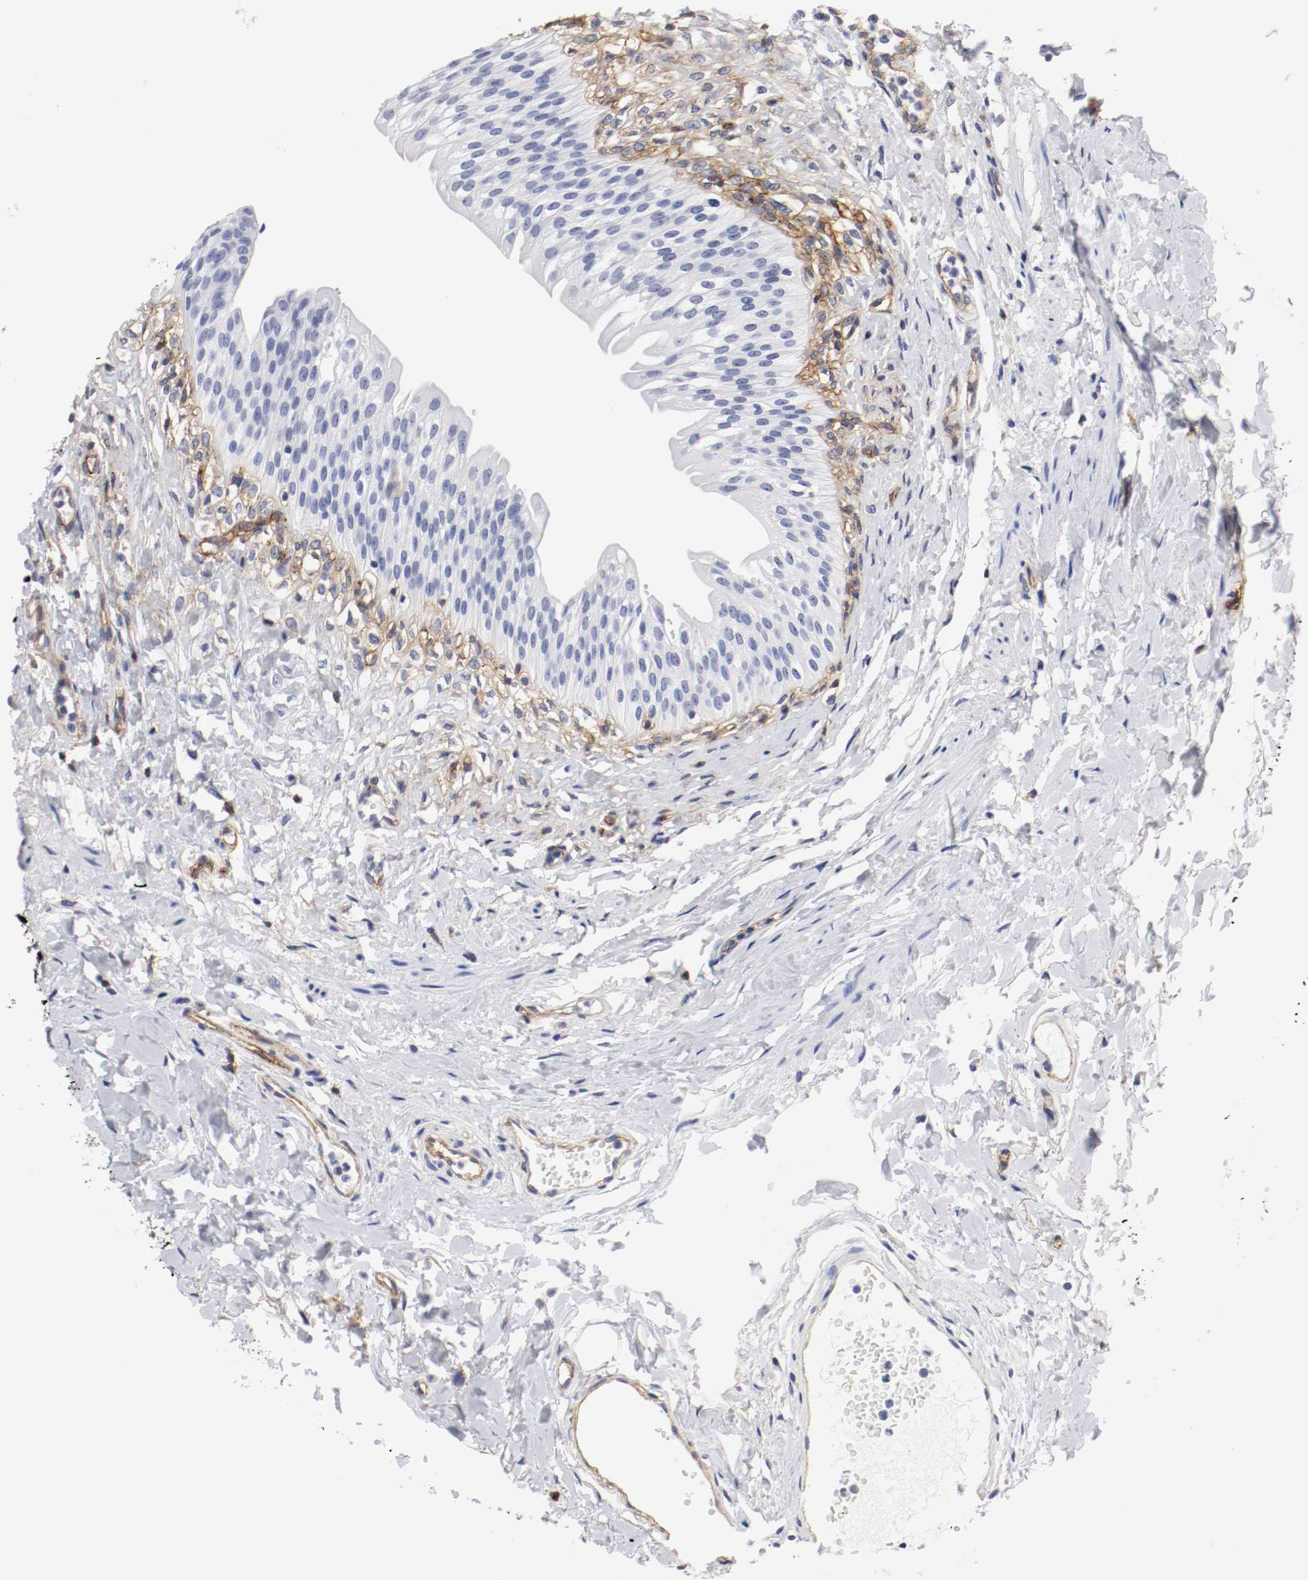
{"staining": {"intensity": "negative", "quantity": "none", "location": "none"}, "tissue": "urinary bladder", "cell_type": "Urothelial cells", "image_type": "normal", "snomed": [{"axis": "morphology", "description": "Normal tissue, NOS"}, {"axis": "topography", "description": "Urinary bladder"}], "caption": "This is an immunohistochemistry (IHC) histopathology image of unremarkable urinary bladder. There is no expression in urothelial cells.", "gene": "IFITM1", "patient": {"sex": "female", "age": 80}}